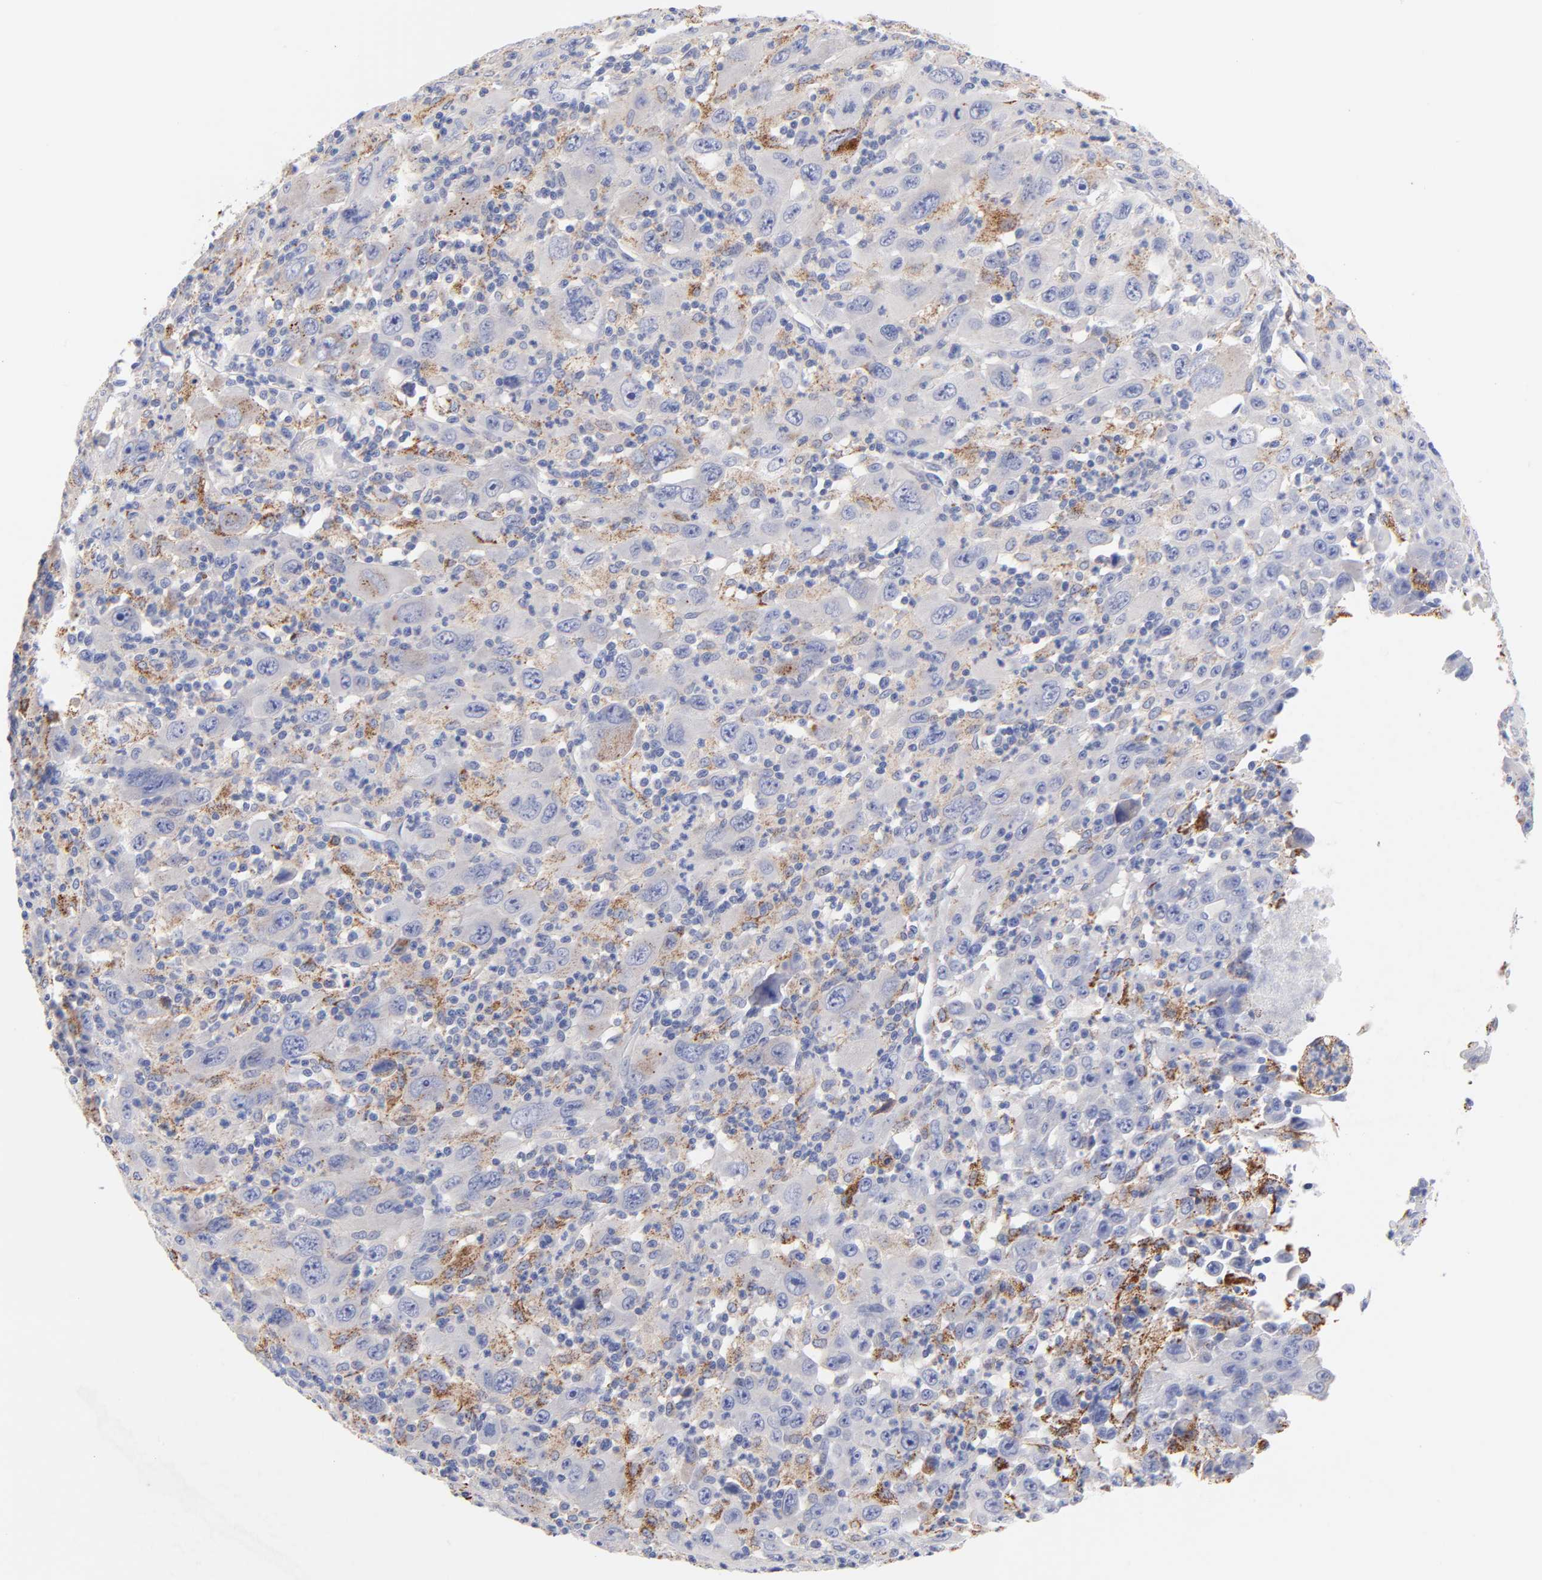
{"staining": {"intensity": "negative", "quantity": "none", "location": "none"}, "tissue": "melanoma", "cell_type": "Tumor cells", "image_type": "cancer", "snomed": [{"axis": "morphology", "description": "Malignant melanoma, Metastatic site"}, {"axis": "topography", "description": "Skin"}], "caption": "Tumor cells are negative for protein expression in human melanoma. (Immunohistochemistry (ihc), brightfield microscopy, high magnification).", "gene": "FBXO10", "patient": {"sex": "female", "age": 56}}